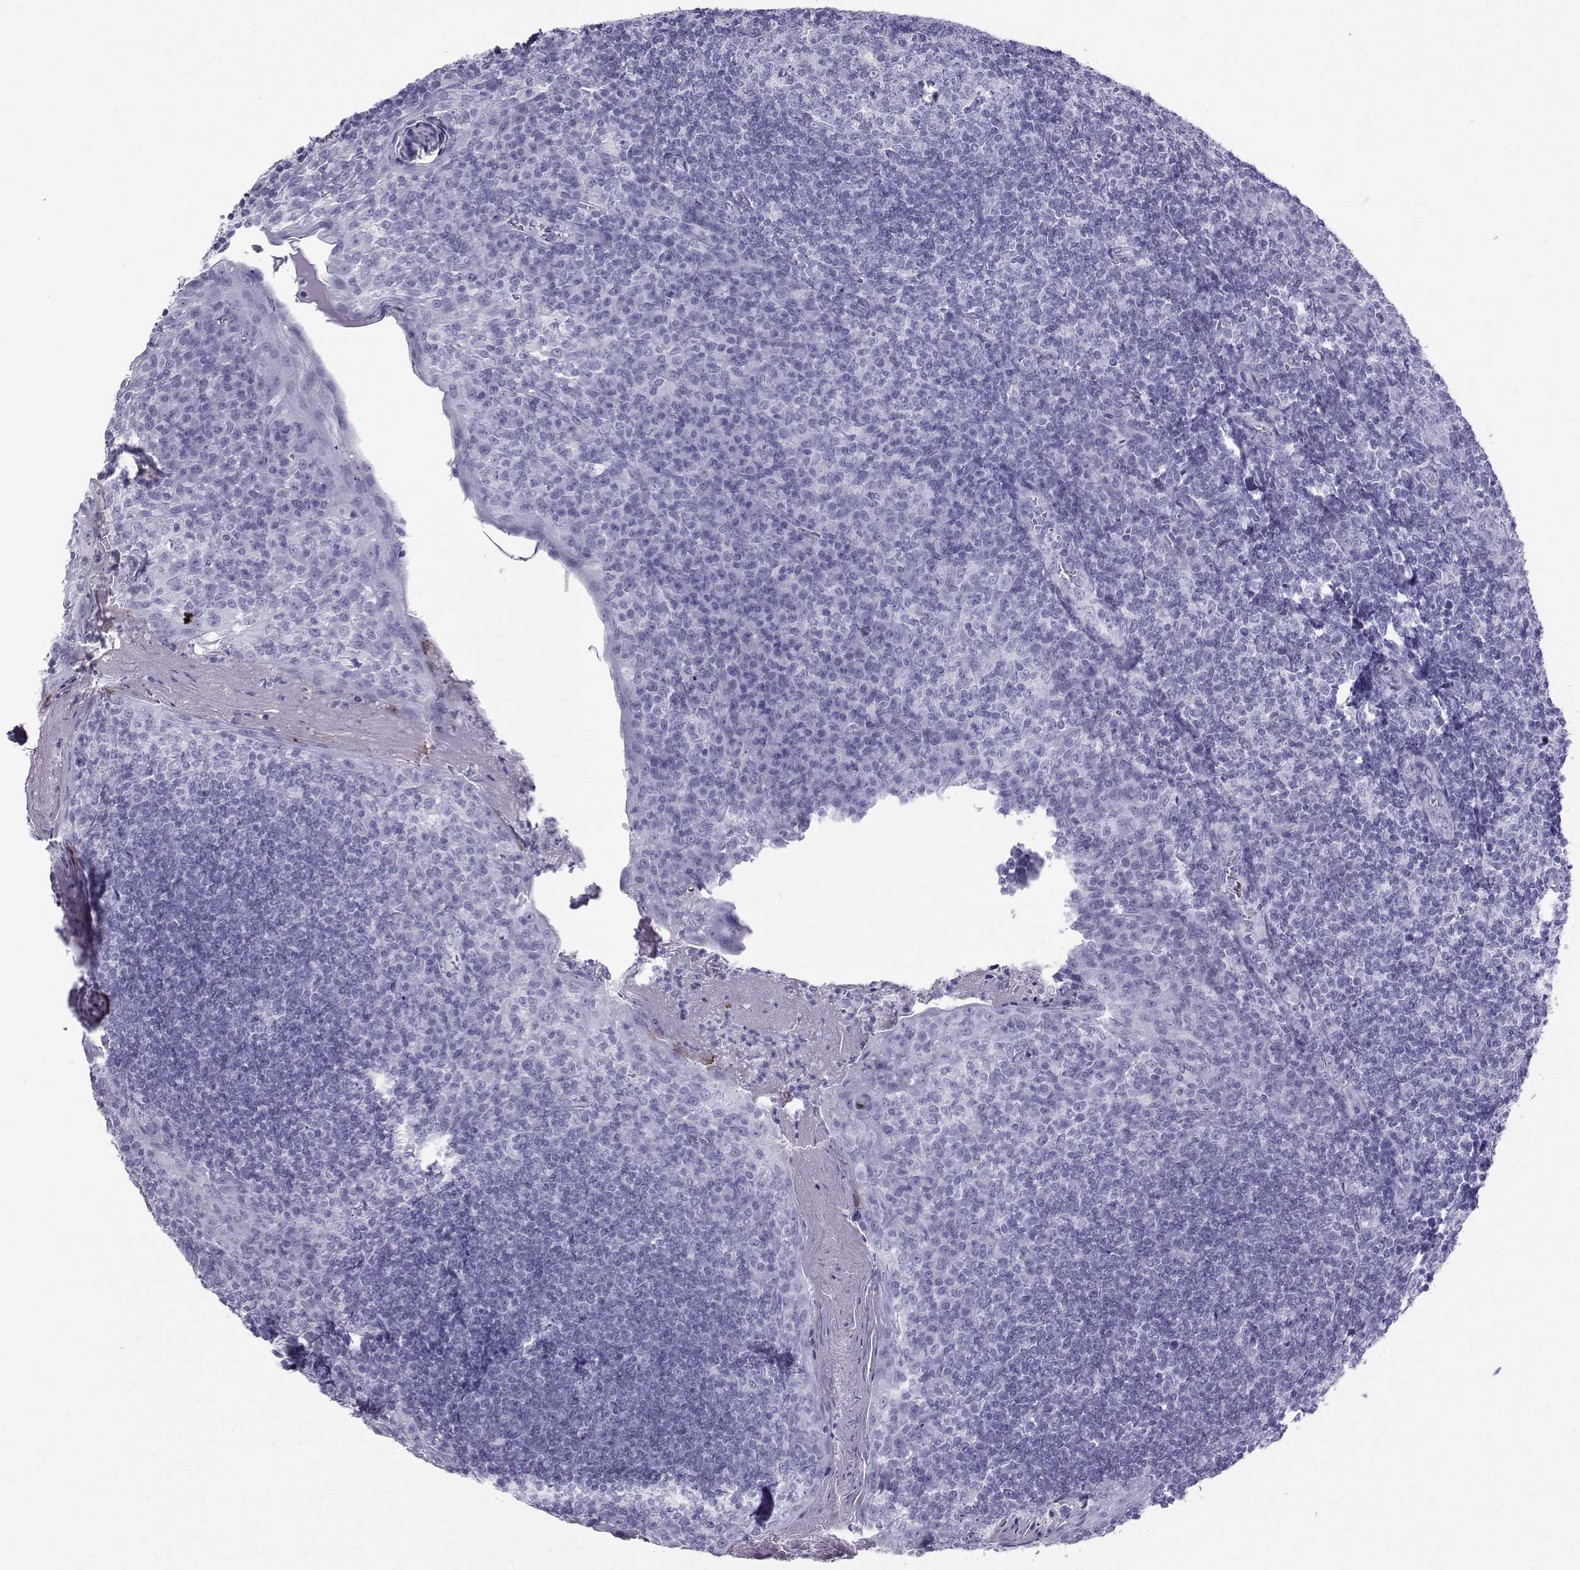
{"staining": {"intensity": "negative", "quantity": "none", "location": "none"}, "tissue": "tonsil", "cell_type": "Germinal center cells", "image_type": "normal", "snomed": [{"axis": "morphology", "description": "Normal tissue, NOS"}, {"axis": "topography", "description": "Tonsil"}], "caption": "Immunohistochemistry (IHC) photomicrograph of unremarkable human tonsil stained for a protein (brown), which displays no expression in germinal center cells.", "gene": "LORICRIN", "patient": {"sex": "female", "age": 13}}